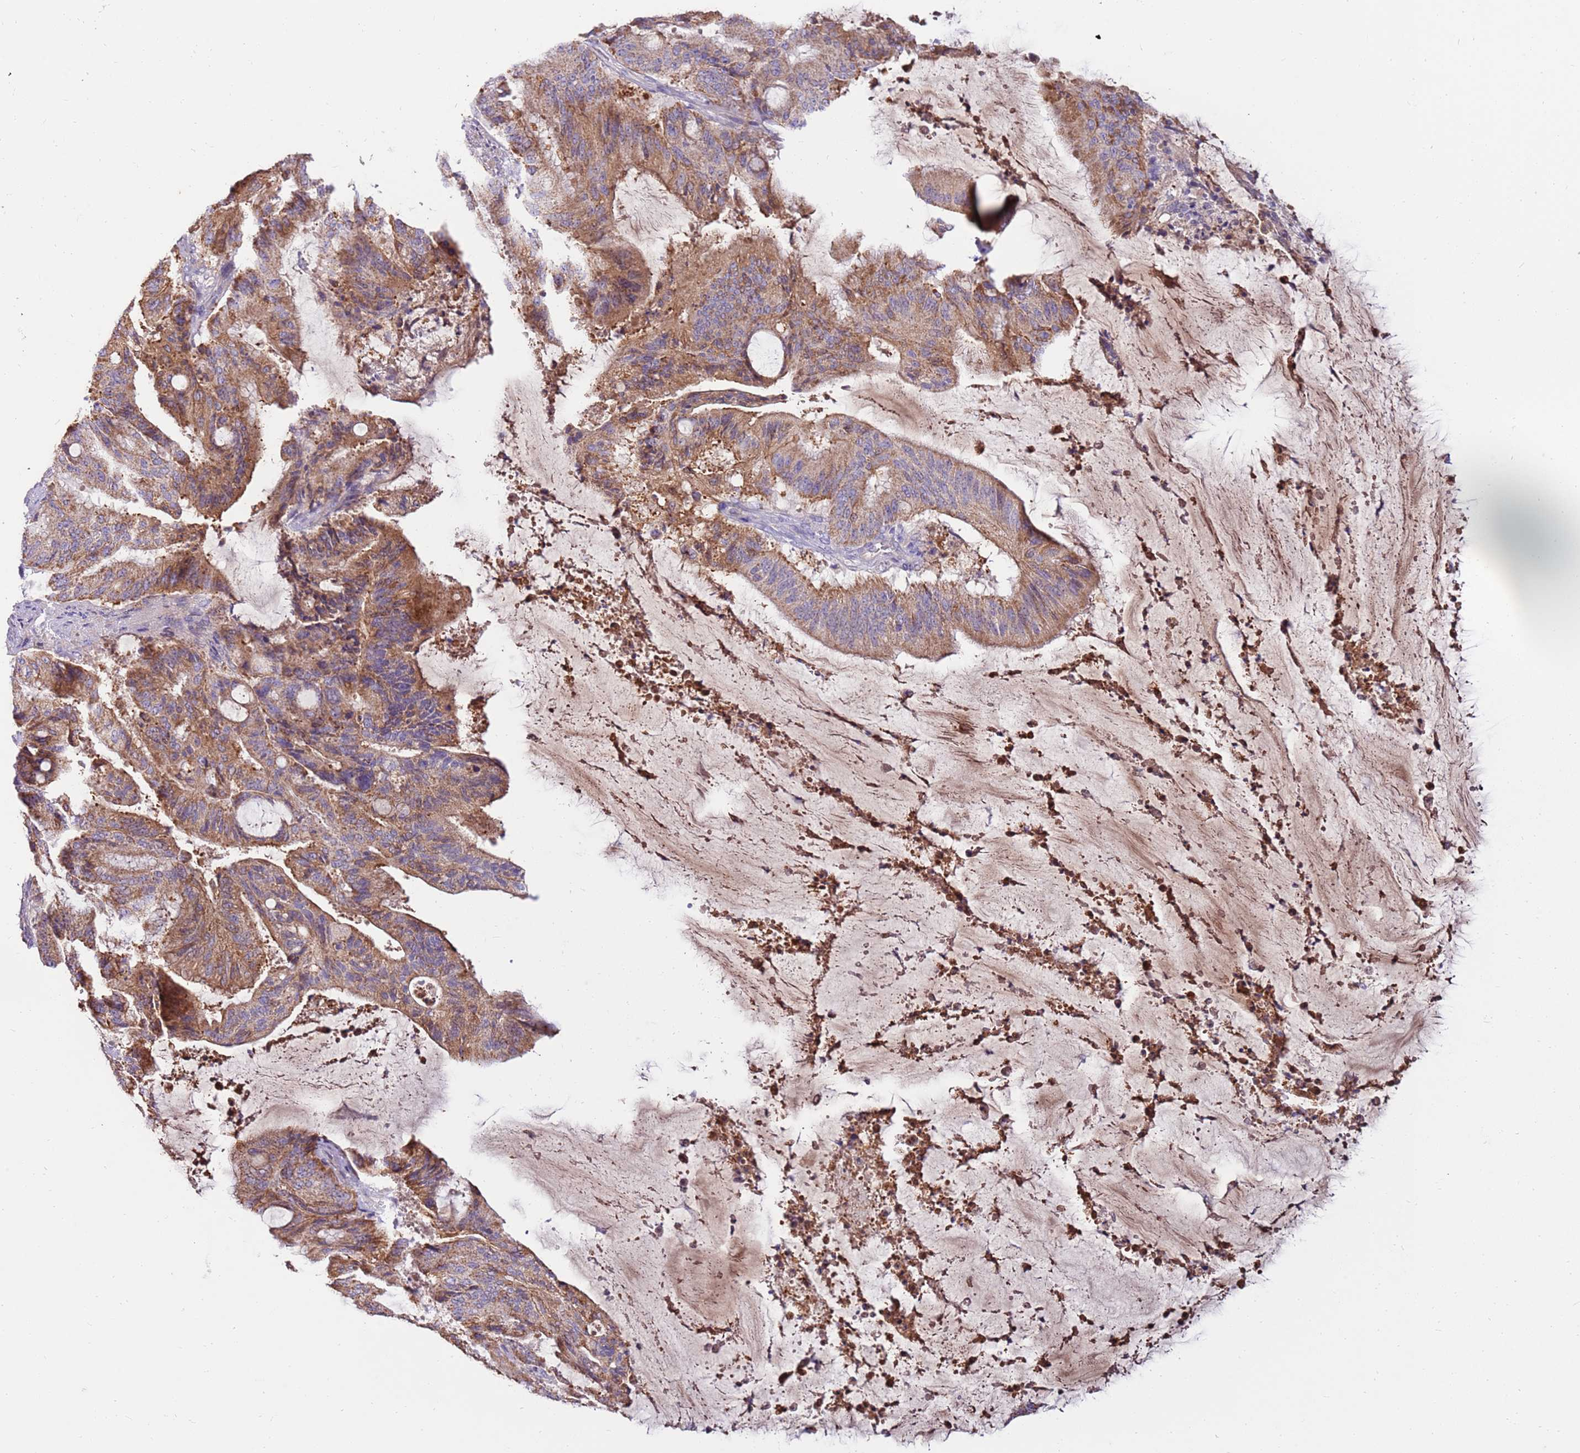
{"staining": {"intensity": "moderate", "quantity": ">75%", "location": "cytoplasmic/membranous"}, "tissue": "liver cancer", "cell_type": "Tumor cells", "image_type": "cancer", "snomed": [{"axis": "morphology", "description": "Normal tissue, NOS"}, {"axis": "morphology", "description": "Cholangiocarcinoma"}, {"axis": "topography", "description": "Liver"}, {"axis": "topography", "description": "Peripheral nerve tissue"}], "caption": "Immunohistochemical staining of liver cancer (cholangiocarcinoma) demonstrates moderate cytoplasmic/membranous protein positivity in about >75% of tumor cells.", "gene": "SLC44A4", "patient": {"sex": "female", "age": 73}}